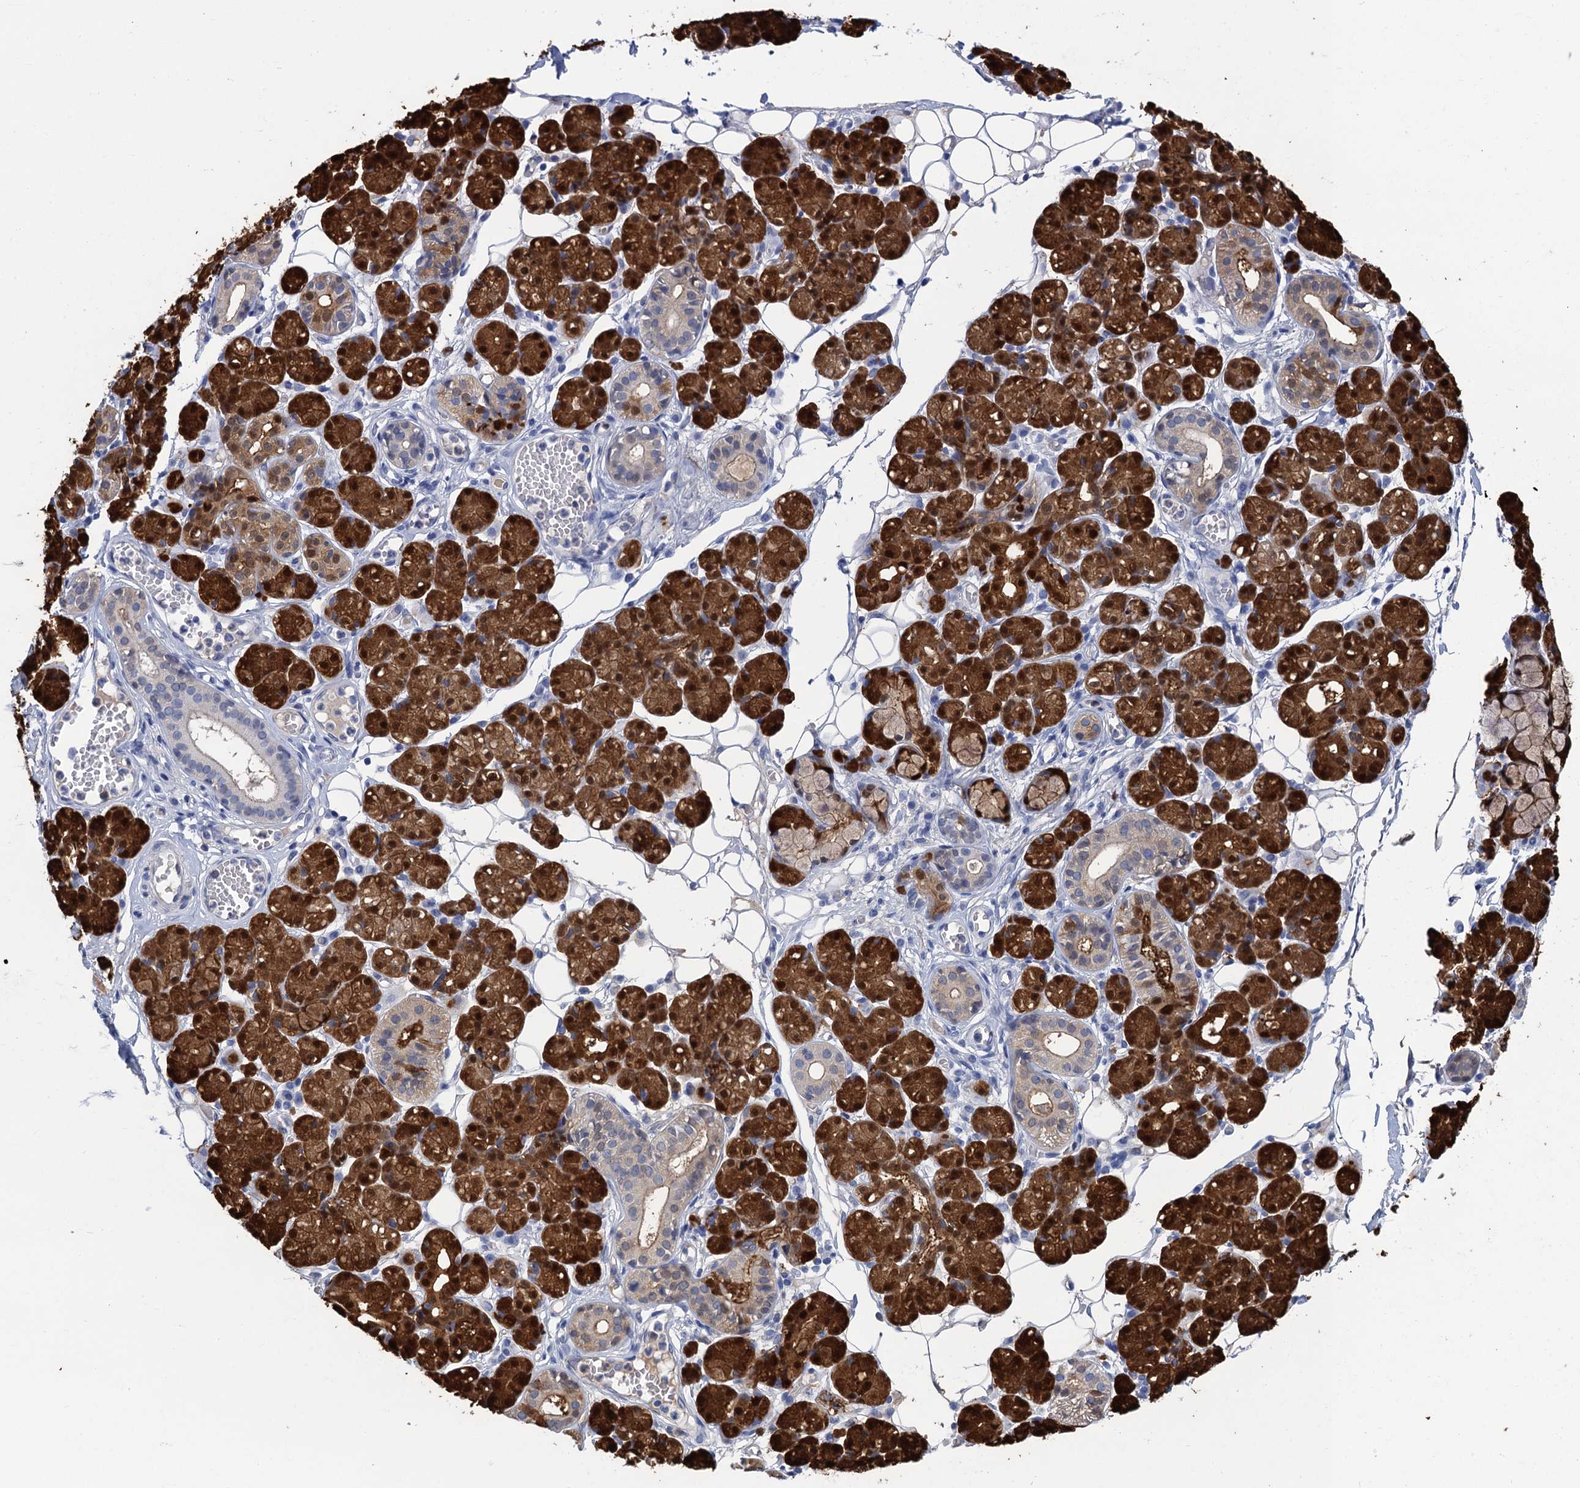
{"staining": {"intensity": "strong", "quantity": ">75%", "location": "cytoplasmic/membranous,nuclear"}, "tissue": "salivary gland", "cell_type": "Glandular cells", "image_type": "normal", "snomed": [{"axis": "morphology", "description": "Normal tissue, NOS"}, {"axis": "topography", "description": "Salivary gland"}], "caption": "A brown stain labels strong cytoplasmic/membranous,nuclear staining of a protein in glandular cells of normal salivary gland. Using DAB (brown) and hematoxylin (blue) stains, captured at high magnification using brightfield microscopy.", "gene": "CALML5", "patient": {"sex": "male", "age": 63}}